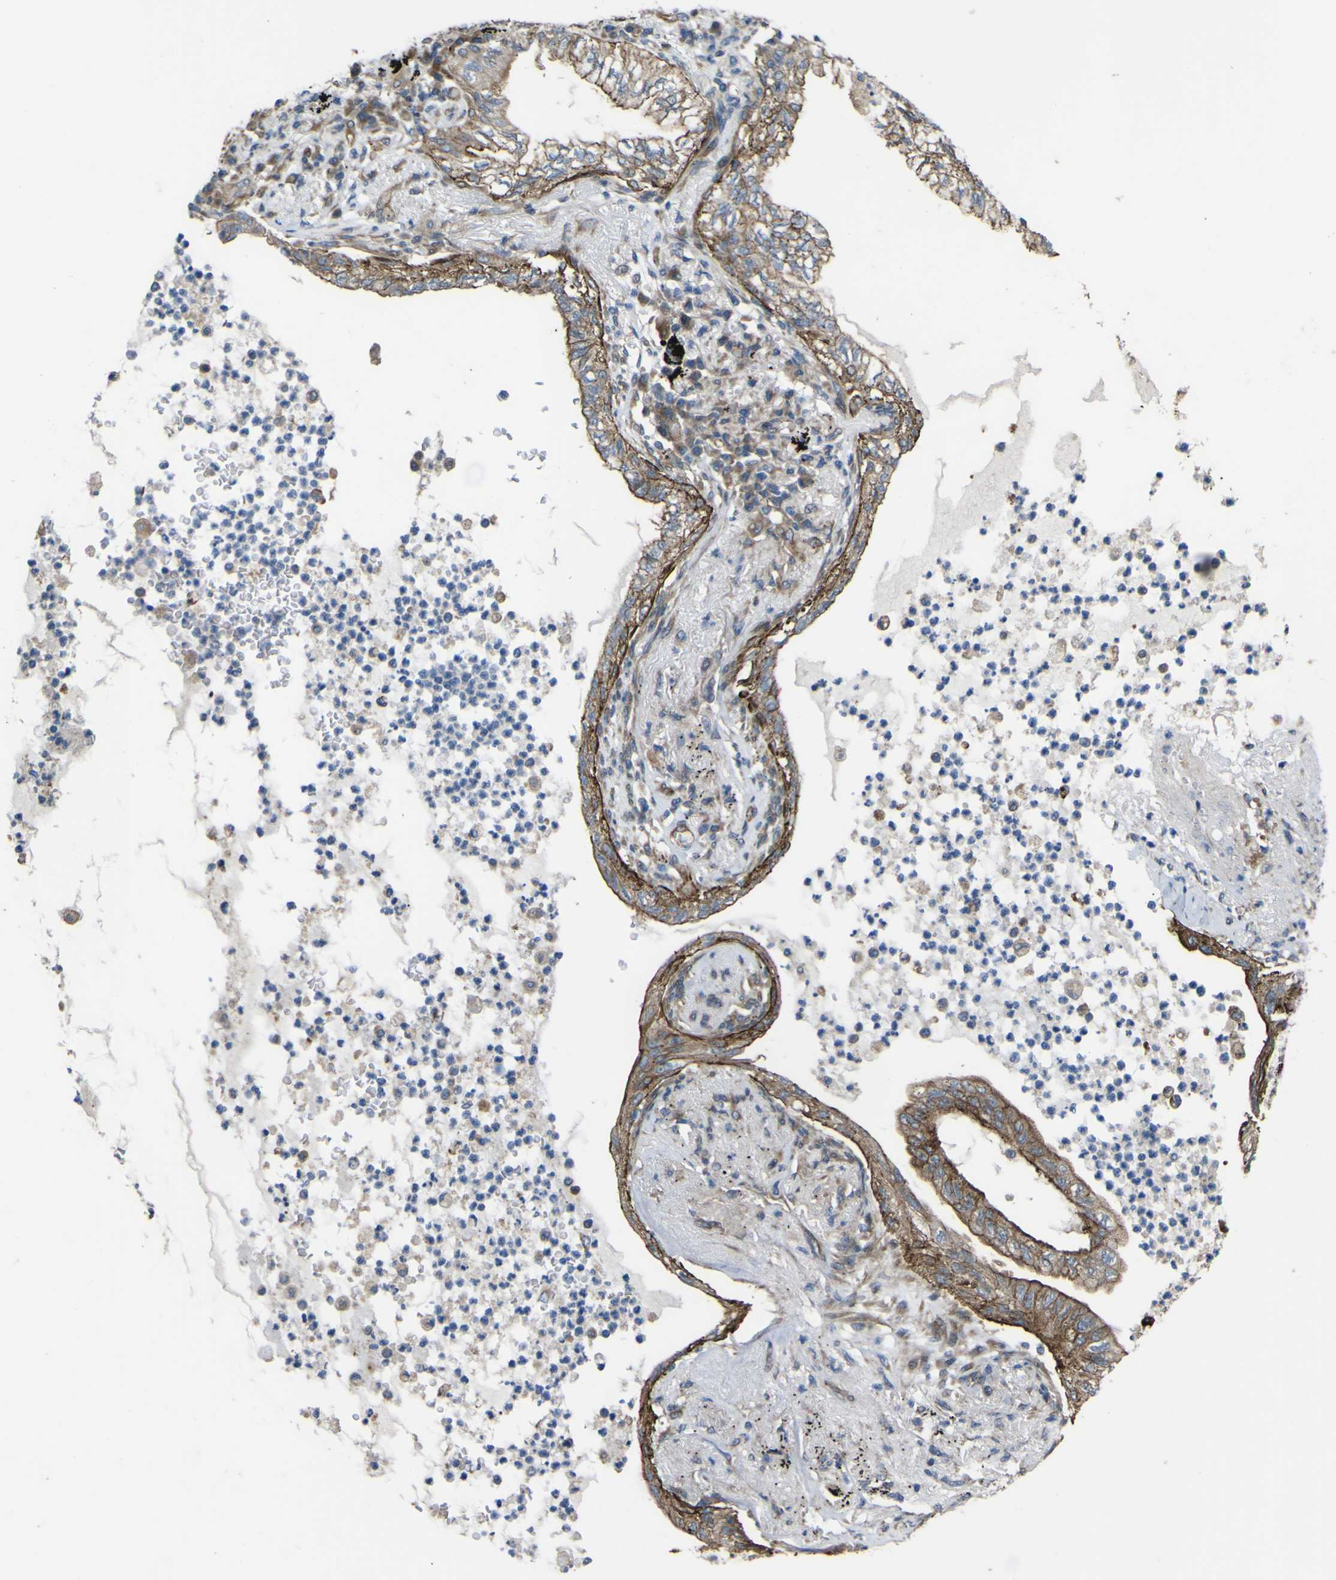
{"staining": {"intensity": "moderate", "quantity": "25%-75%", "location": "cytoplasmic/membranous"}, "tissue": "lung cancer", "cell_type": "Tumor cells", "image_type": "cancer", "snomed": [{"axis": "morphology", "description": "Normal tissue, NOS"}, {"axis": "morphology", "description": "Adenocarcinoma, NOS"}, {"axis": "topography", "description": "Bronchus"}, {"axis": "topography", "description": "Lung"}], "caption": "Lung adenocarcinoma tissue reveals moderate cytoplasmic/membranous staining in about 25%-75% of tumor cells, visualized by immunohistochemistry.", "gene": "FBXO30", "patient": {"sex": "female", "age": 70}}